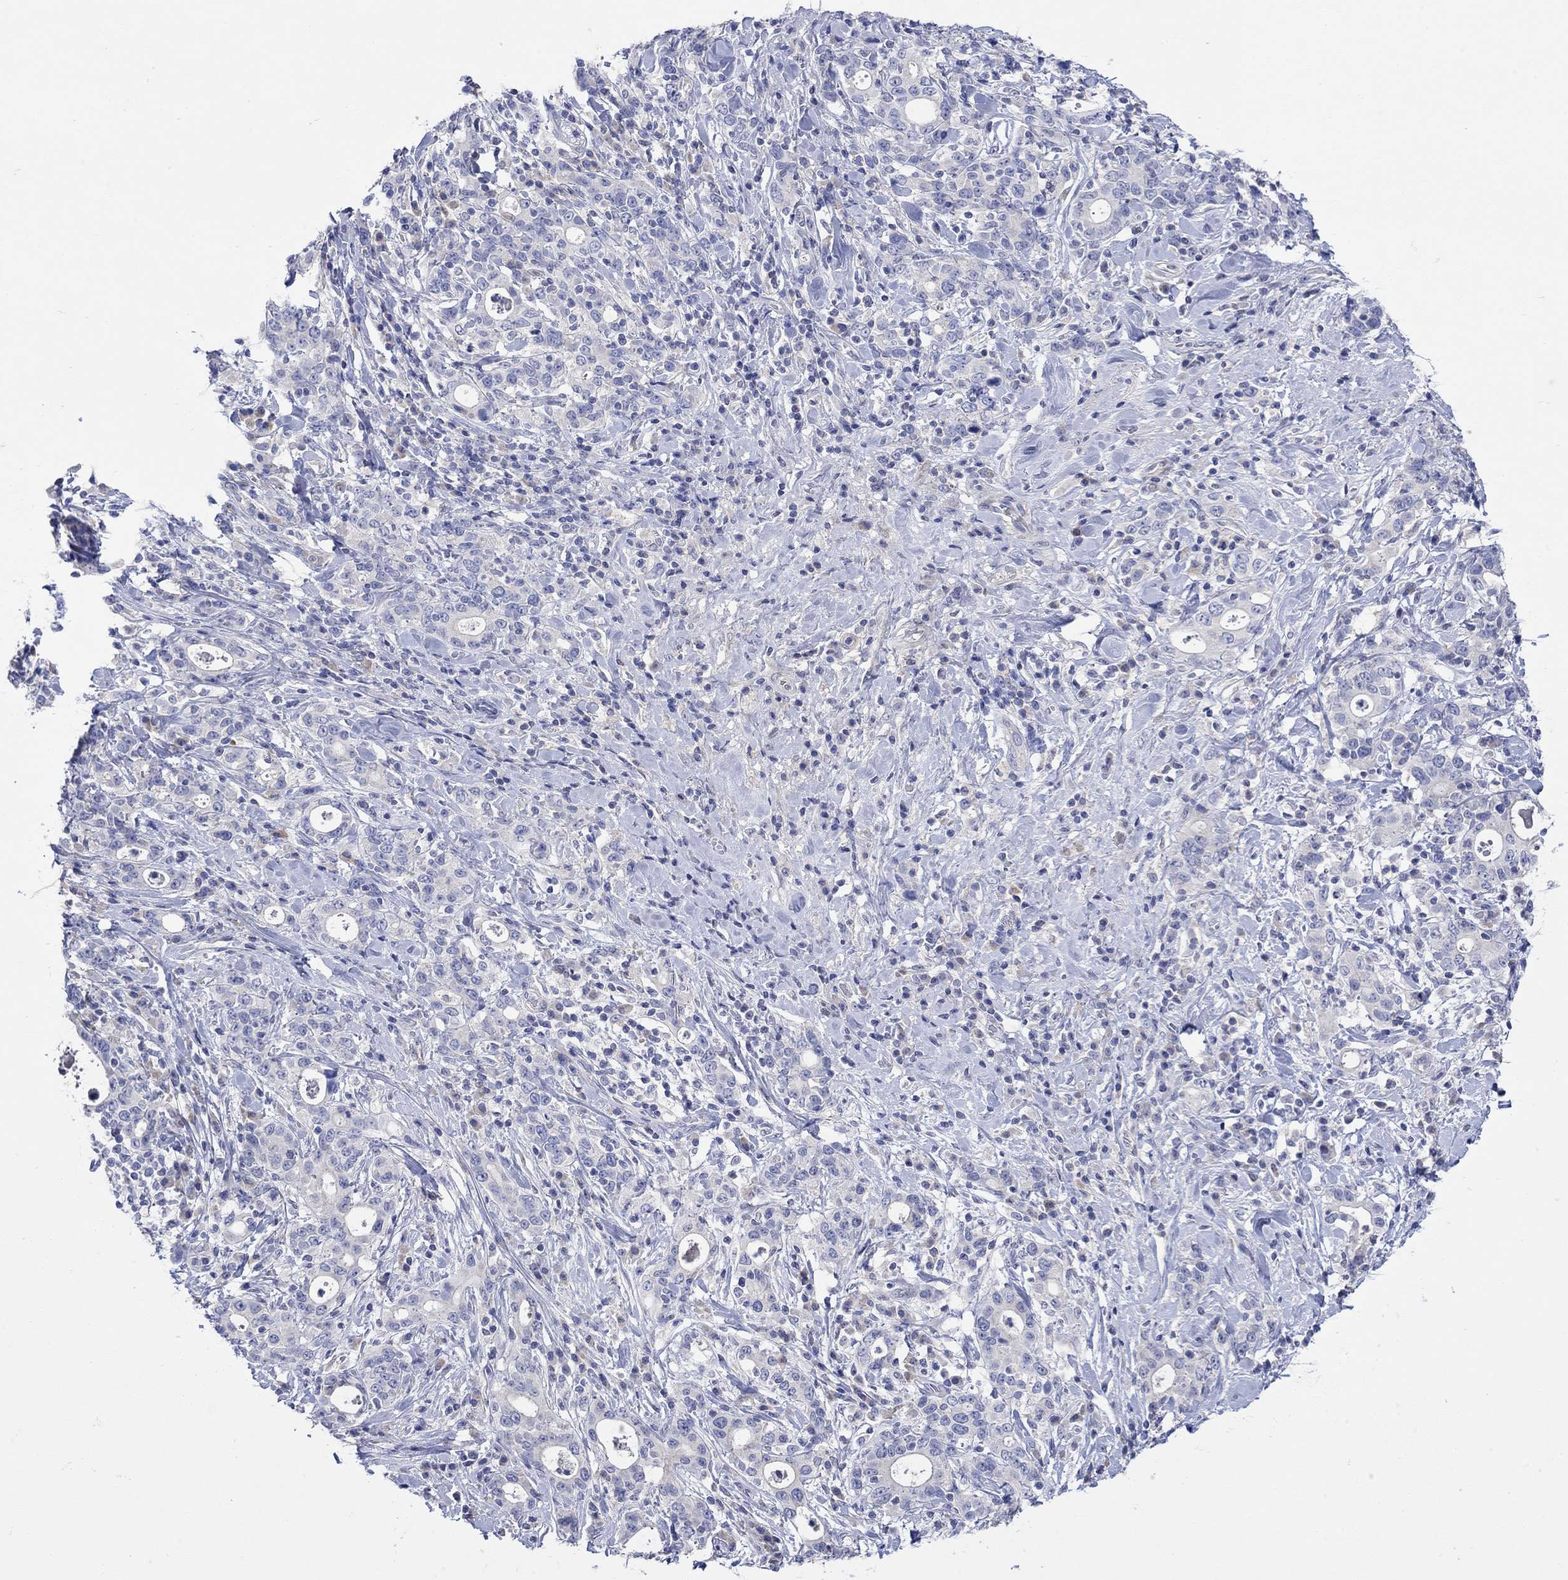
{"staining": {"intensity": "negative", "quantity": "none", "location": "none"}, "tissue": "stomach cancer", "cell_type": "Tumor cells", "image_type": "cancer", "snomed": [{"axis": "morphology", "description": "Adenocarcinoma, NOS"}, {"axis": "topography", "description": "Stomach"}], "caption": "This image is of stomach adenocarcinoma stained with IHC to label a protein in brown with the nuclei are counter-stained blue. There is no staining in tumor cells. The staining was performed using DAB to visualize the protein expression in brown, while the nuclei were stained in blue with hematoxylin (Magnification: 20x).", "gene": "MSI1", "patient": {"sex": "male", "age": 79}}